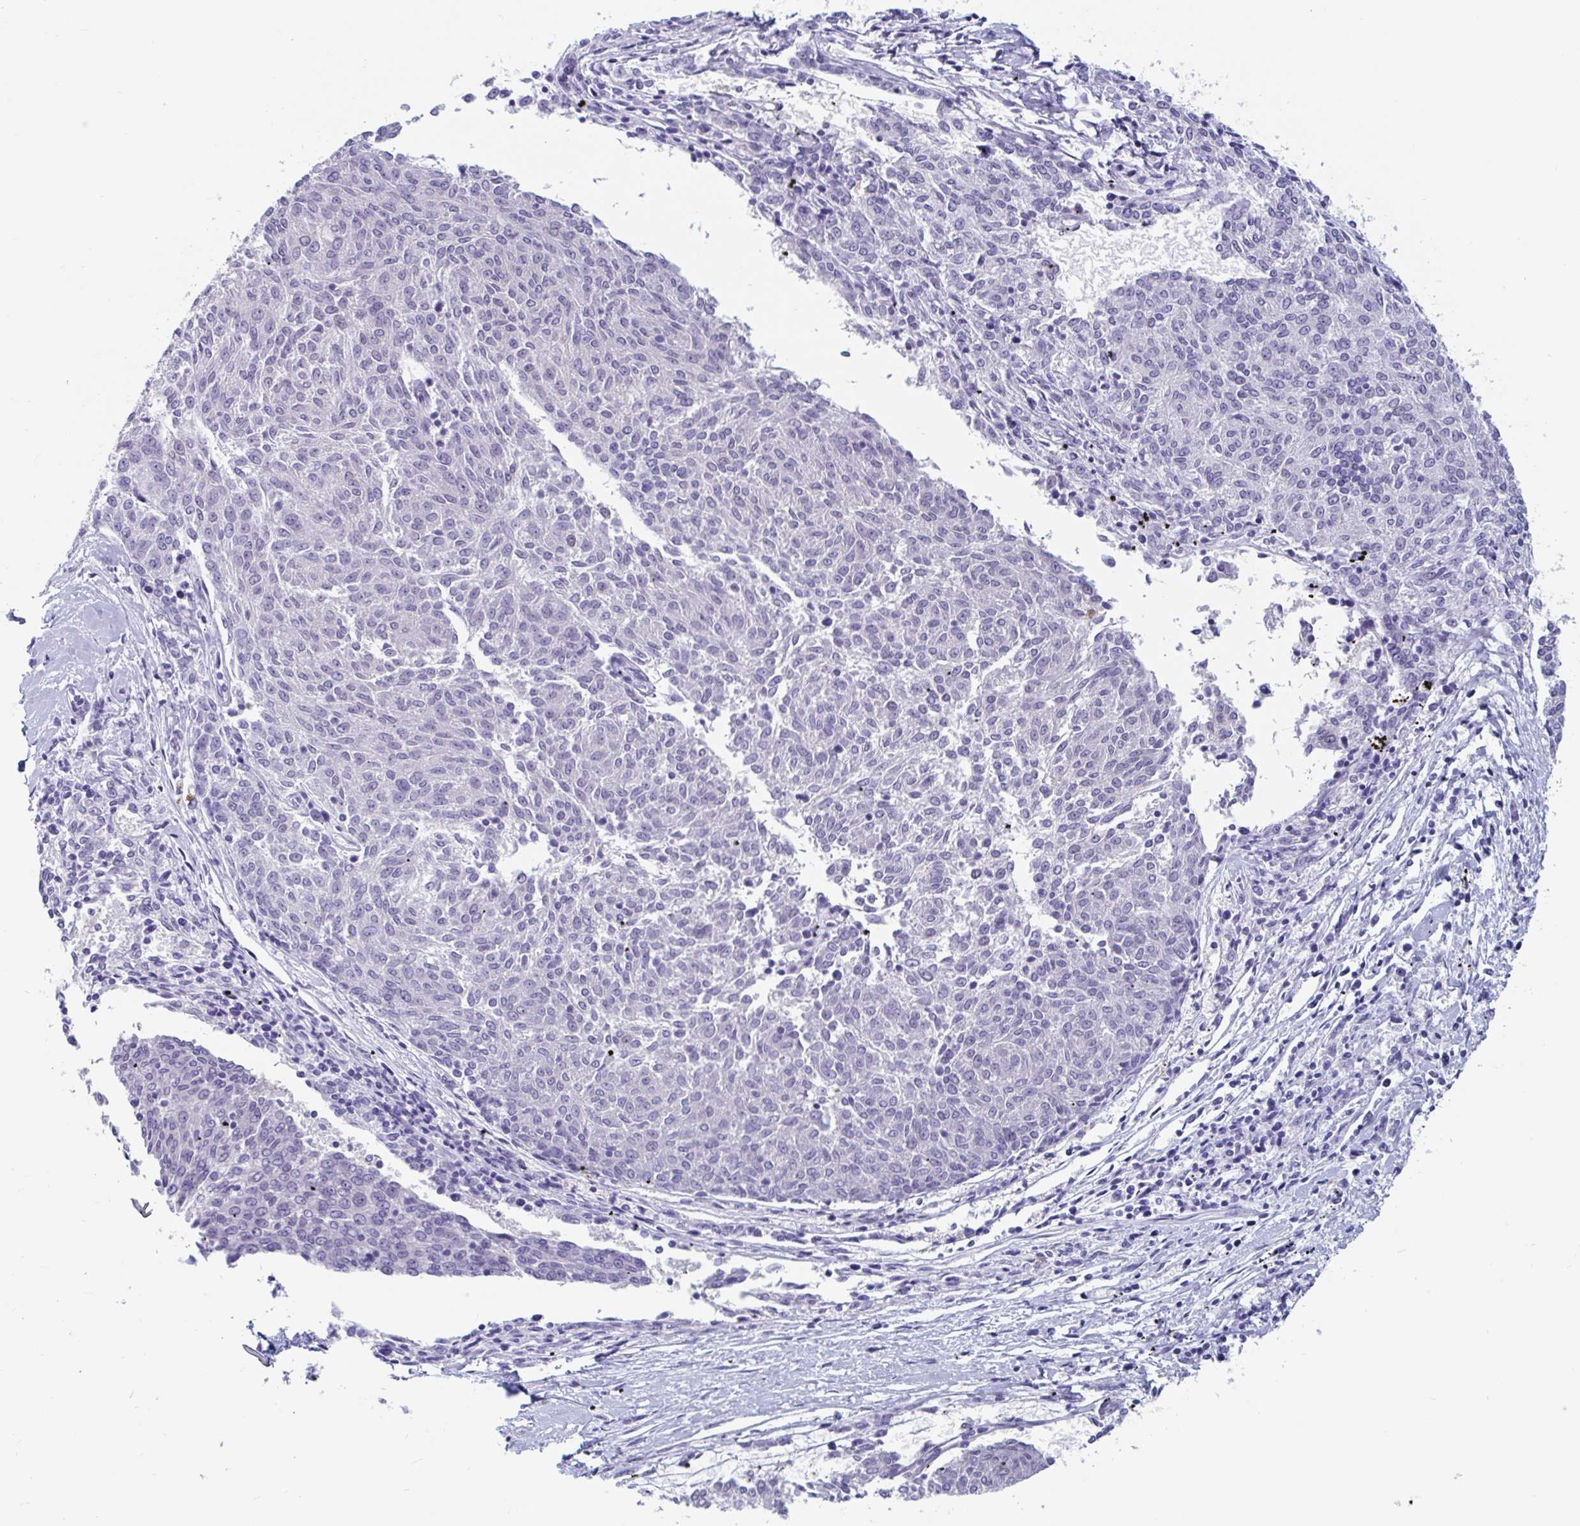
{"staining": {"intensity": "negative", "quantity": "none", "location": "none"}, "tissue": "melanoma", "cell_type": "Tumor cells", "image_type": "cancer", "snomed": [{"axis": "morphology", "description": "Malignant melanoma, NOS"}, {"axis": "topography", "description": "Skin"}], "caption": "The micrograph exhibits no staining of tumor cells in malignant melanoma. (Stains: DAB immunohistochemistry with hematoxylin counter stain, Microscopy: brightfield microscopy at high magnification).", "gene": "GKN2", "patient": {"sex": "female", "age": 72}}